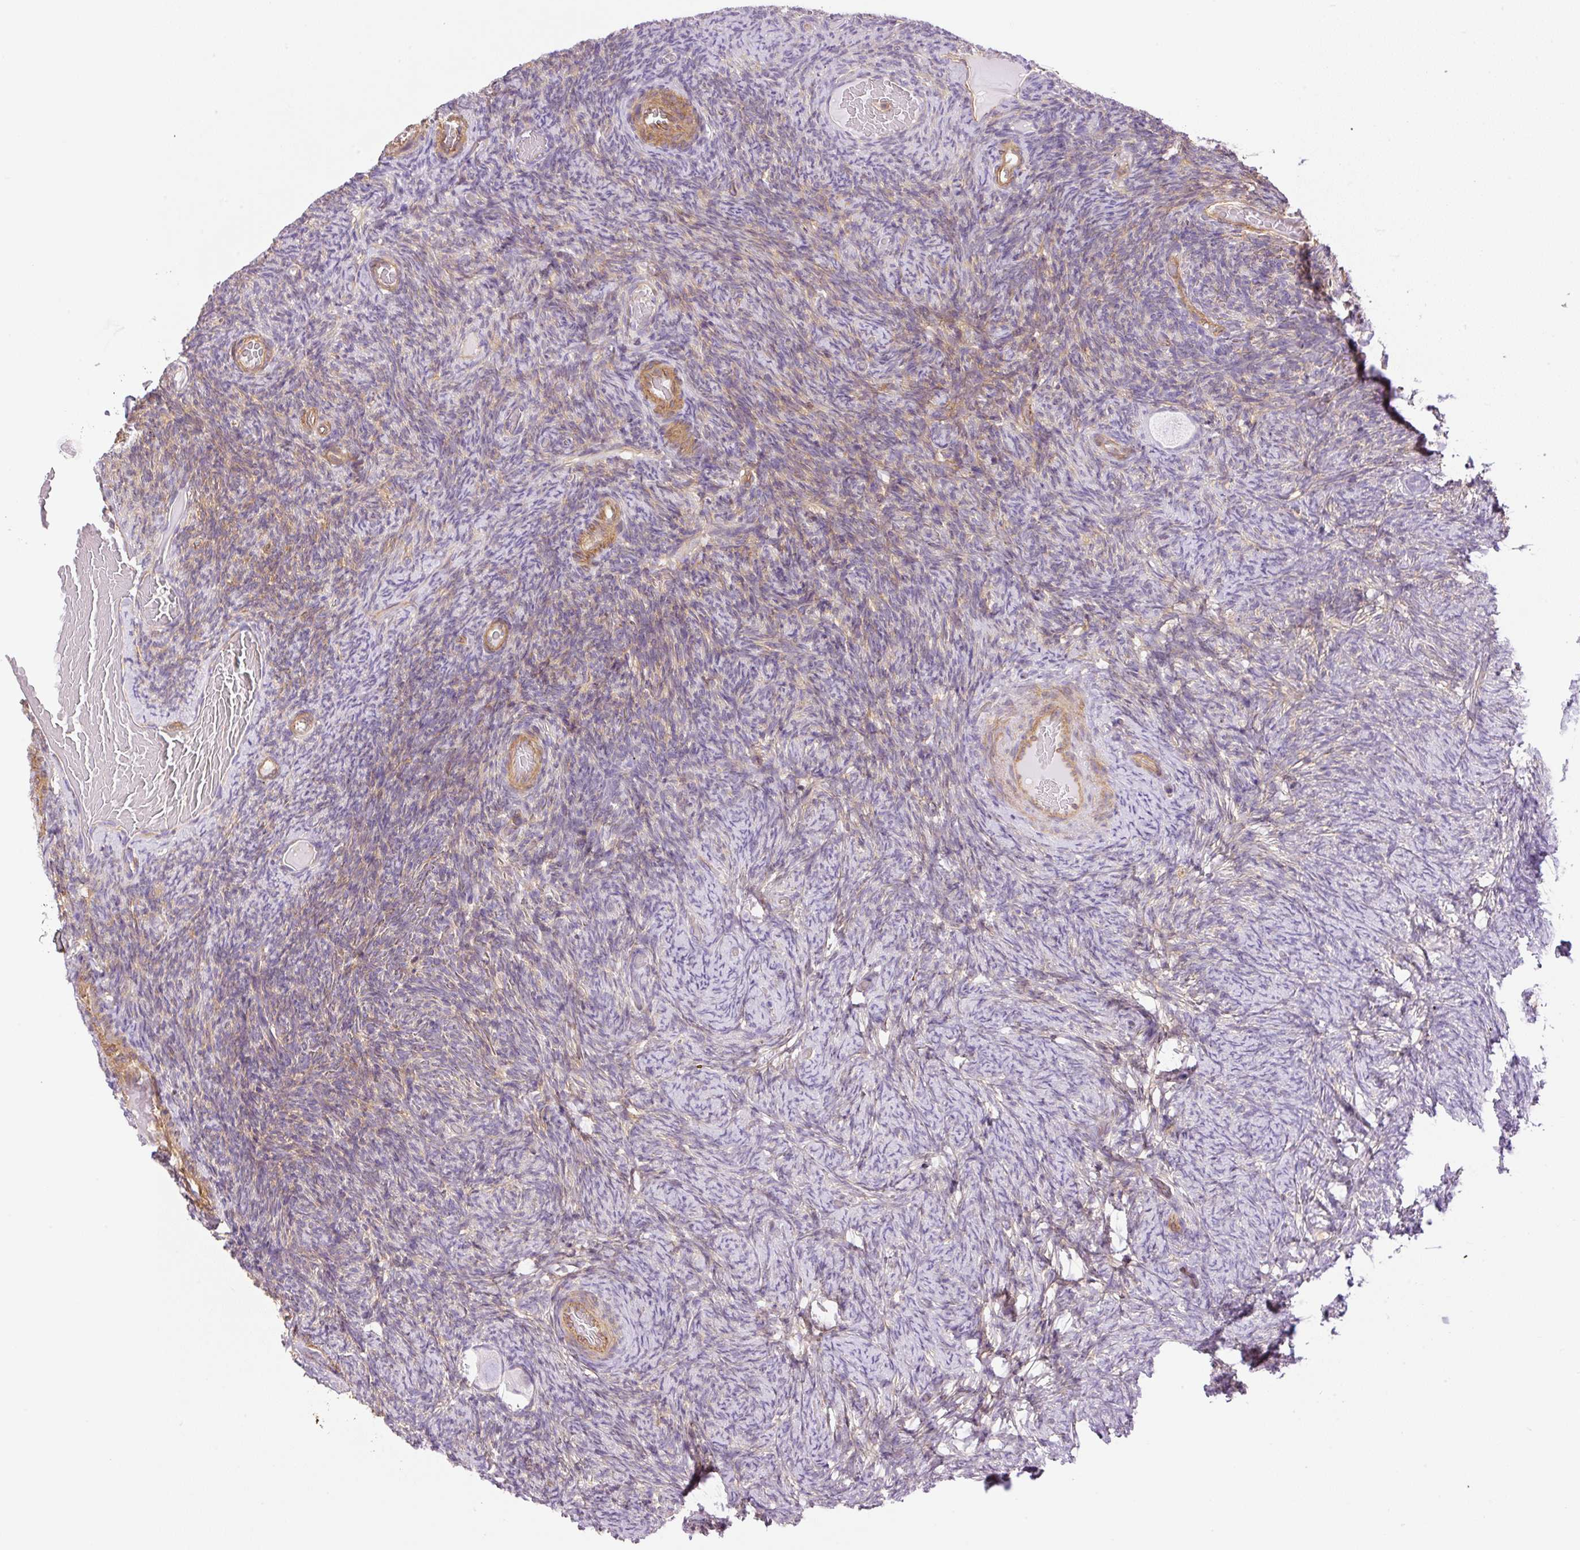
{"staining": {"intensity": "negative", "quantity": "none", "location": "none"}, "tissue": "ovary", "cell_type": "Follicle cells", "image_type": "normal", "snomed": [{"axis": "morphology", "description": "Normal tissue, NOS"}, {"axis": "topography", "description": "Ovary"}], "caption": "A photomicrograph of human ovary is negative for staining in follicle cells. Brightfield microscopy of IHC stained with DAB (3,3'-diaminobenzidine) (brown) and hematoxylin (blue), captured at high magnification.", "gene": "EHD1", "patient": {"sex": "female", "age": 34}}